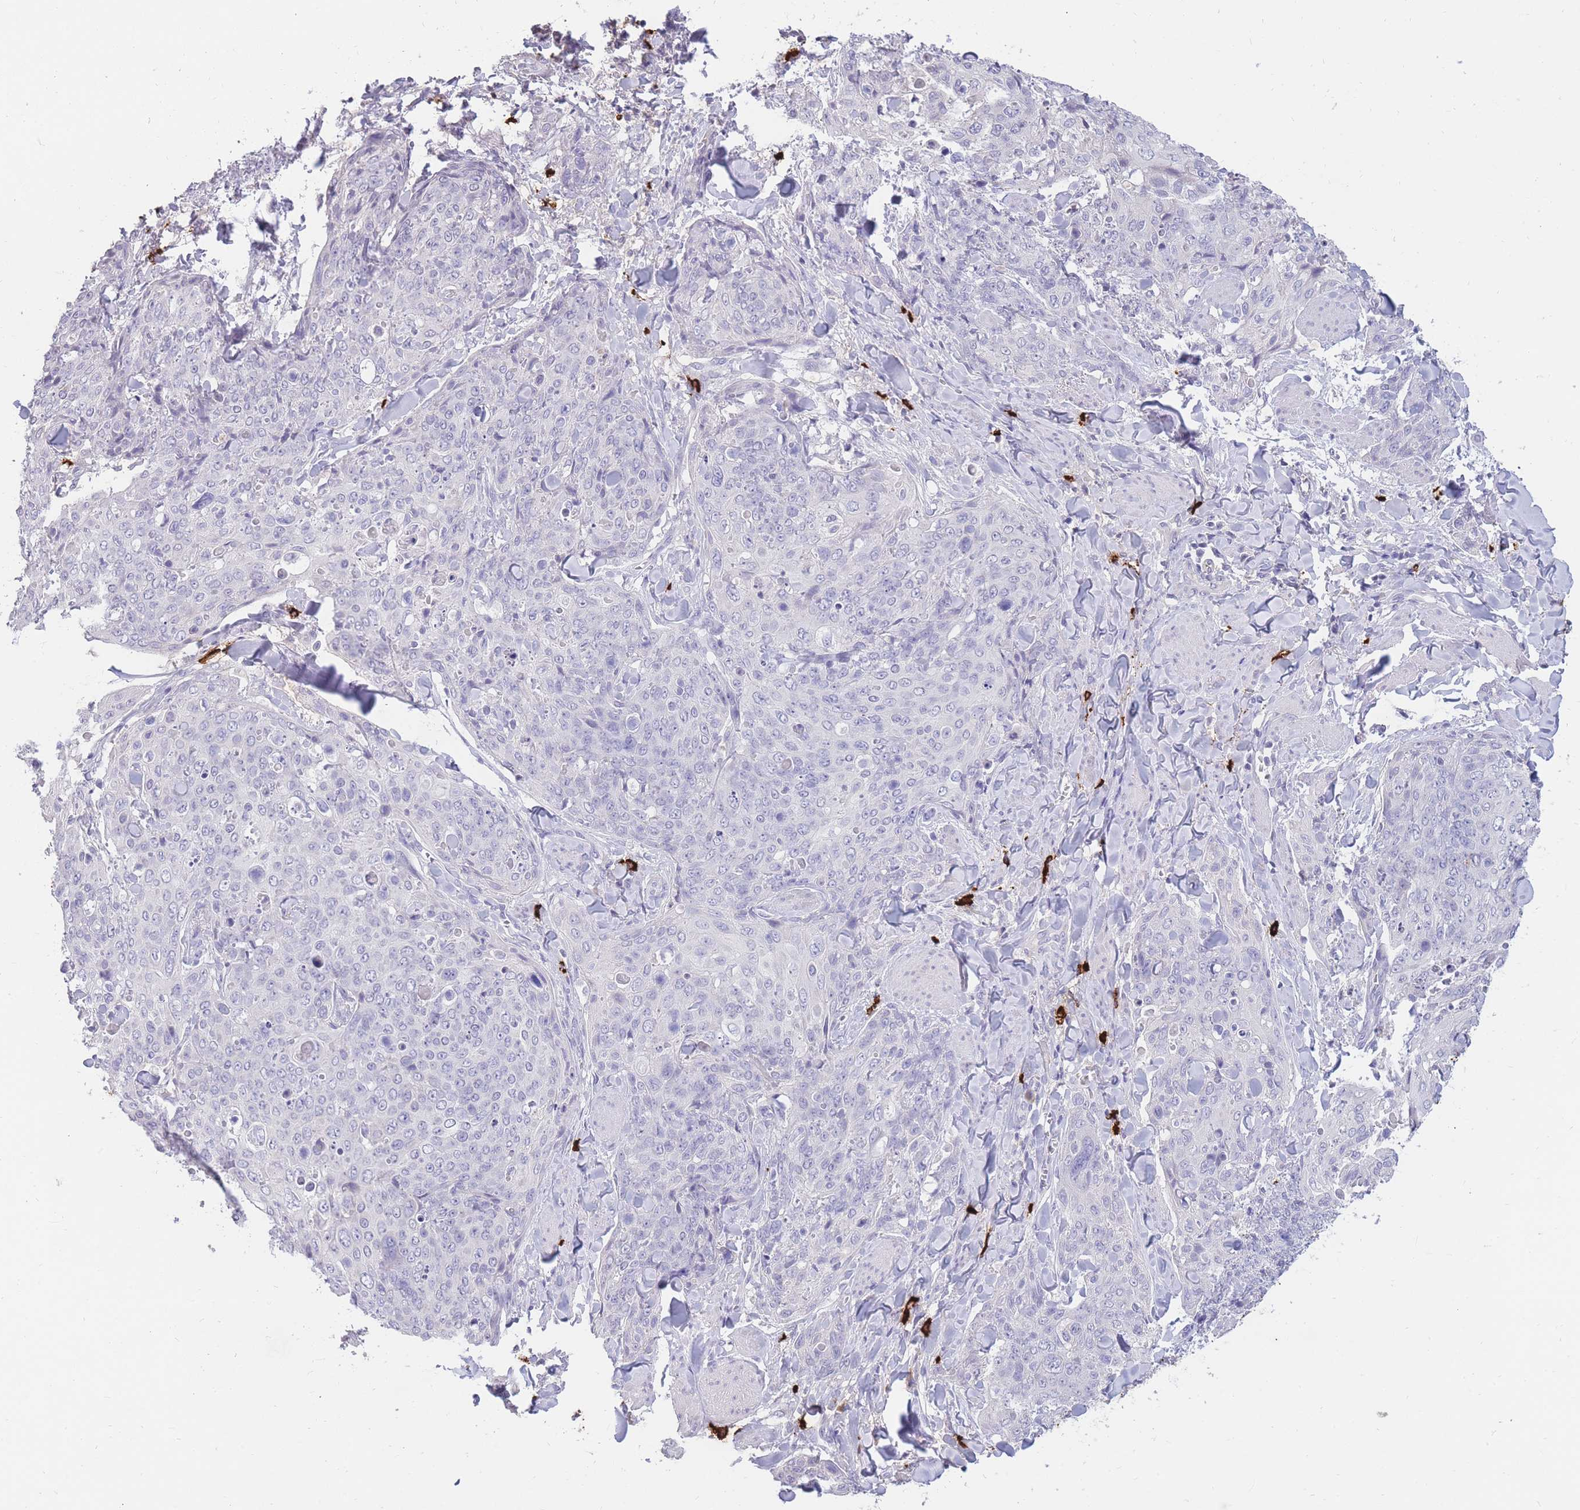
{"staining": {"intensity": "negative", "quantity": "none", "location": "none"}, "tissue": "skin cancer", "cell_type": "Tumor cells", "image_type": "cancer", "snomed": [{"axis": "morphology", "description": "Squamous cell carcinoma, NOS"}, {"axis": "topography", "description": "Skin"}, {"axis": "topography", "description": "Vulva"}], "caption": "Tumor cells show no significant protein expression in skin cancer (squamous cell carcinoma). Nuclei are stained in blue.", "gene": "TPSD1", "patient": {"sex": "female", "age": 85}}